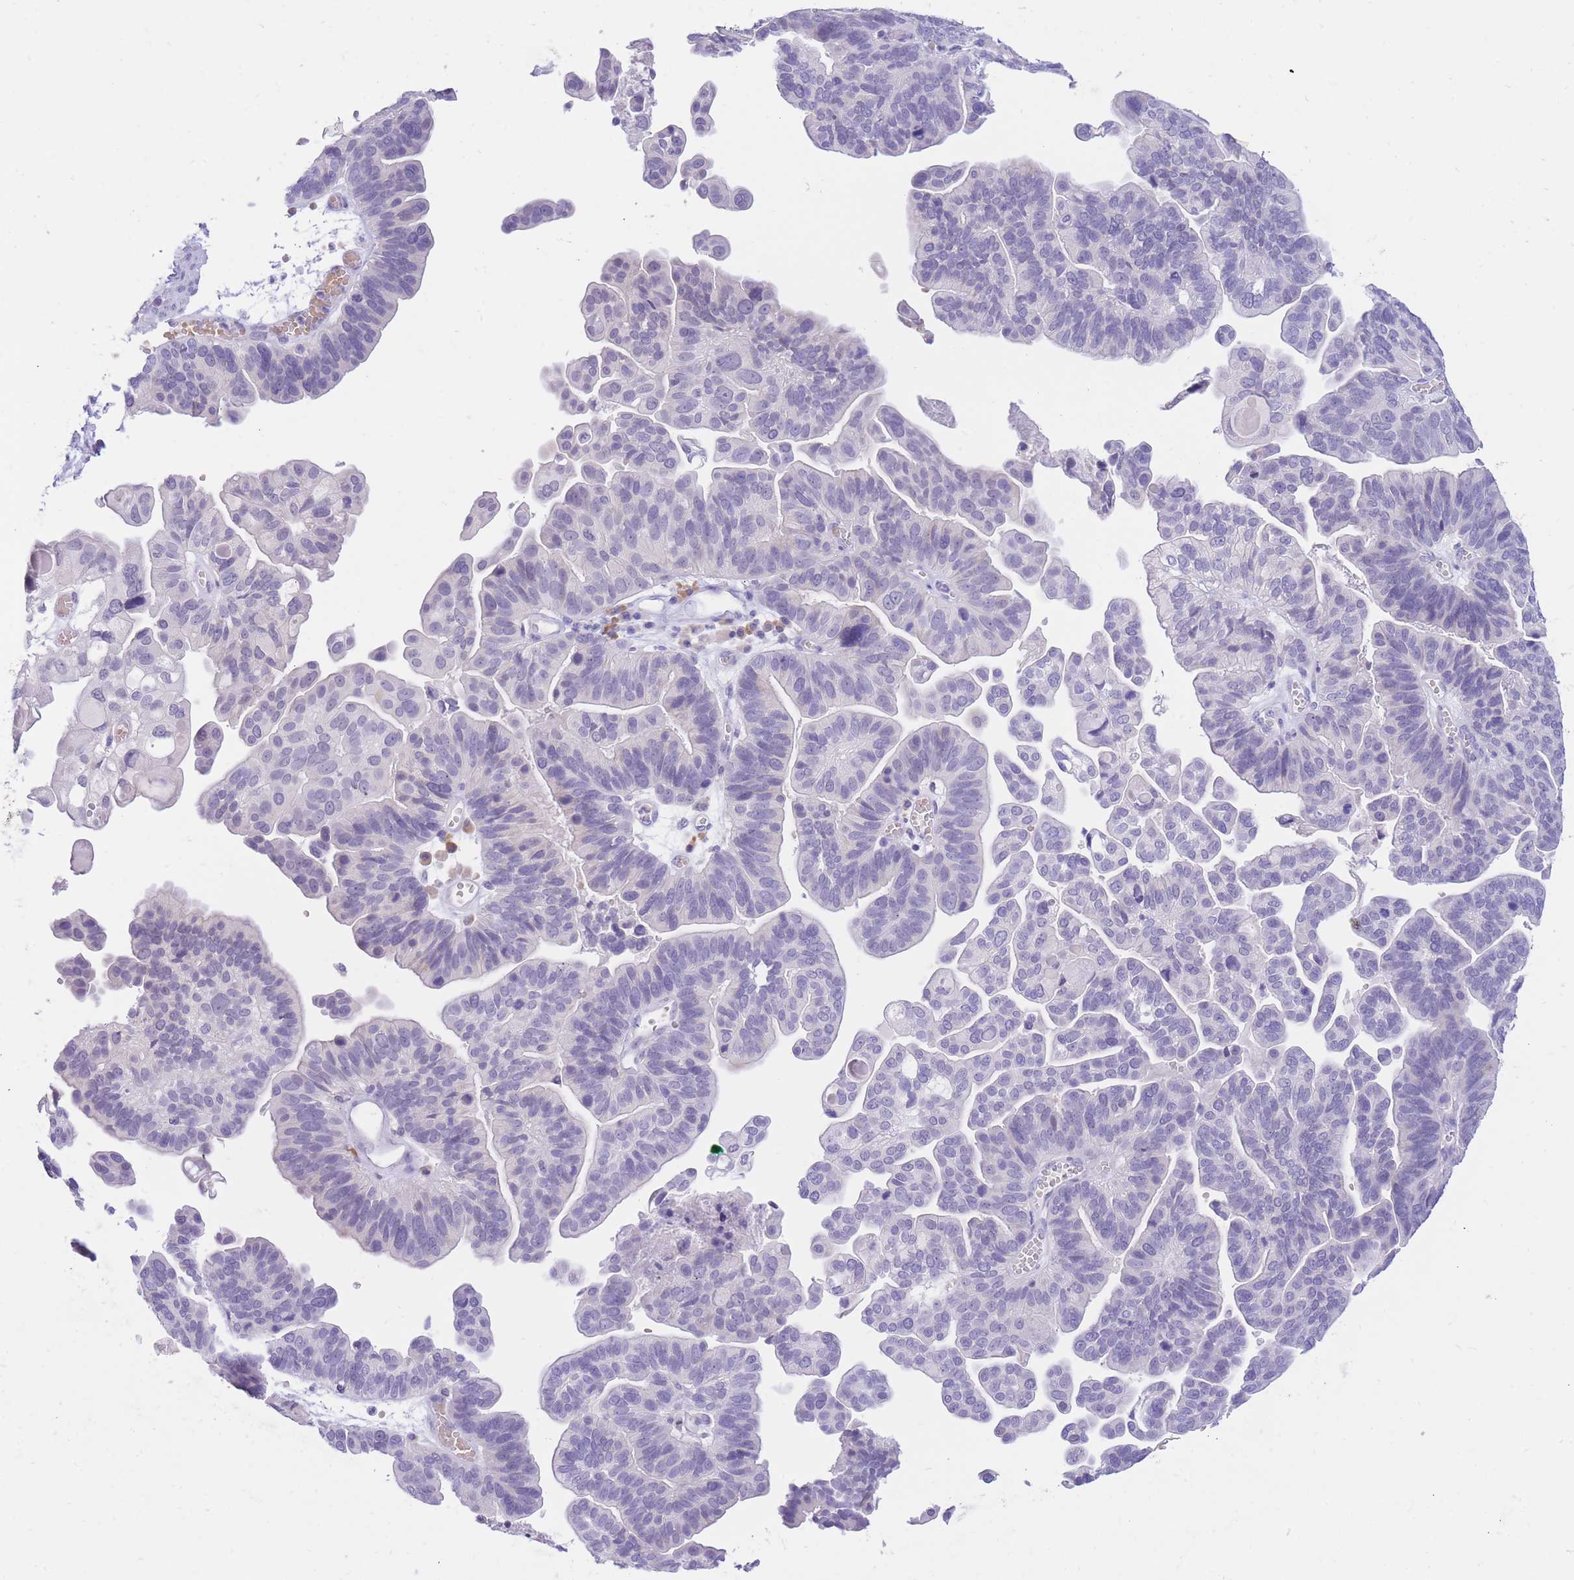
{"staining": {"intensity": "negative", "quantity": "none", "location": "none"}, "tissue": "ovarian cancer", "cell_type": "Tumor cells", "image_type": "cancer", "snomed": [{"axis": "morphology", "description": "Cystadenocarcinoma, serous, NOS"}, {"axis": "topography", "description": "Ovary"}], "caption": "Immunohistochemistry of serous cystadenocarcinoma (ovarian) exhibits no staining in tumor cells. (DAB (3,3'-diaminobenzidine) IHC visualized using brightfield microscopy, high magnification).", "gene": "SSUH2", "patient": {"sex": "female", "age": 56}}